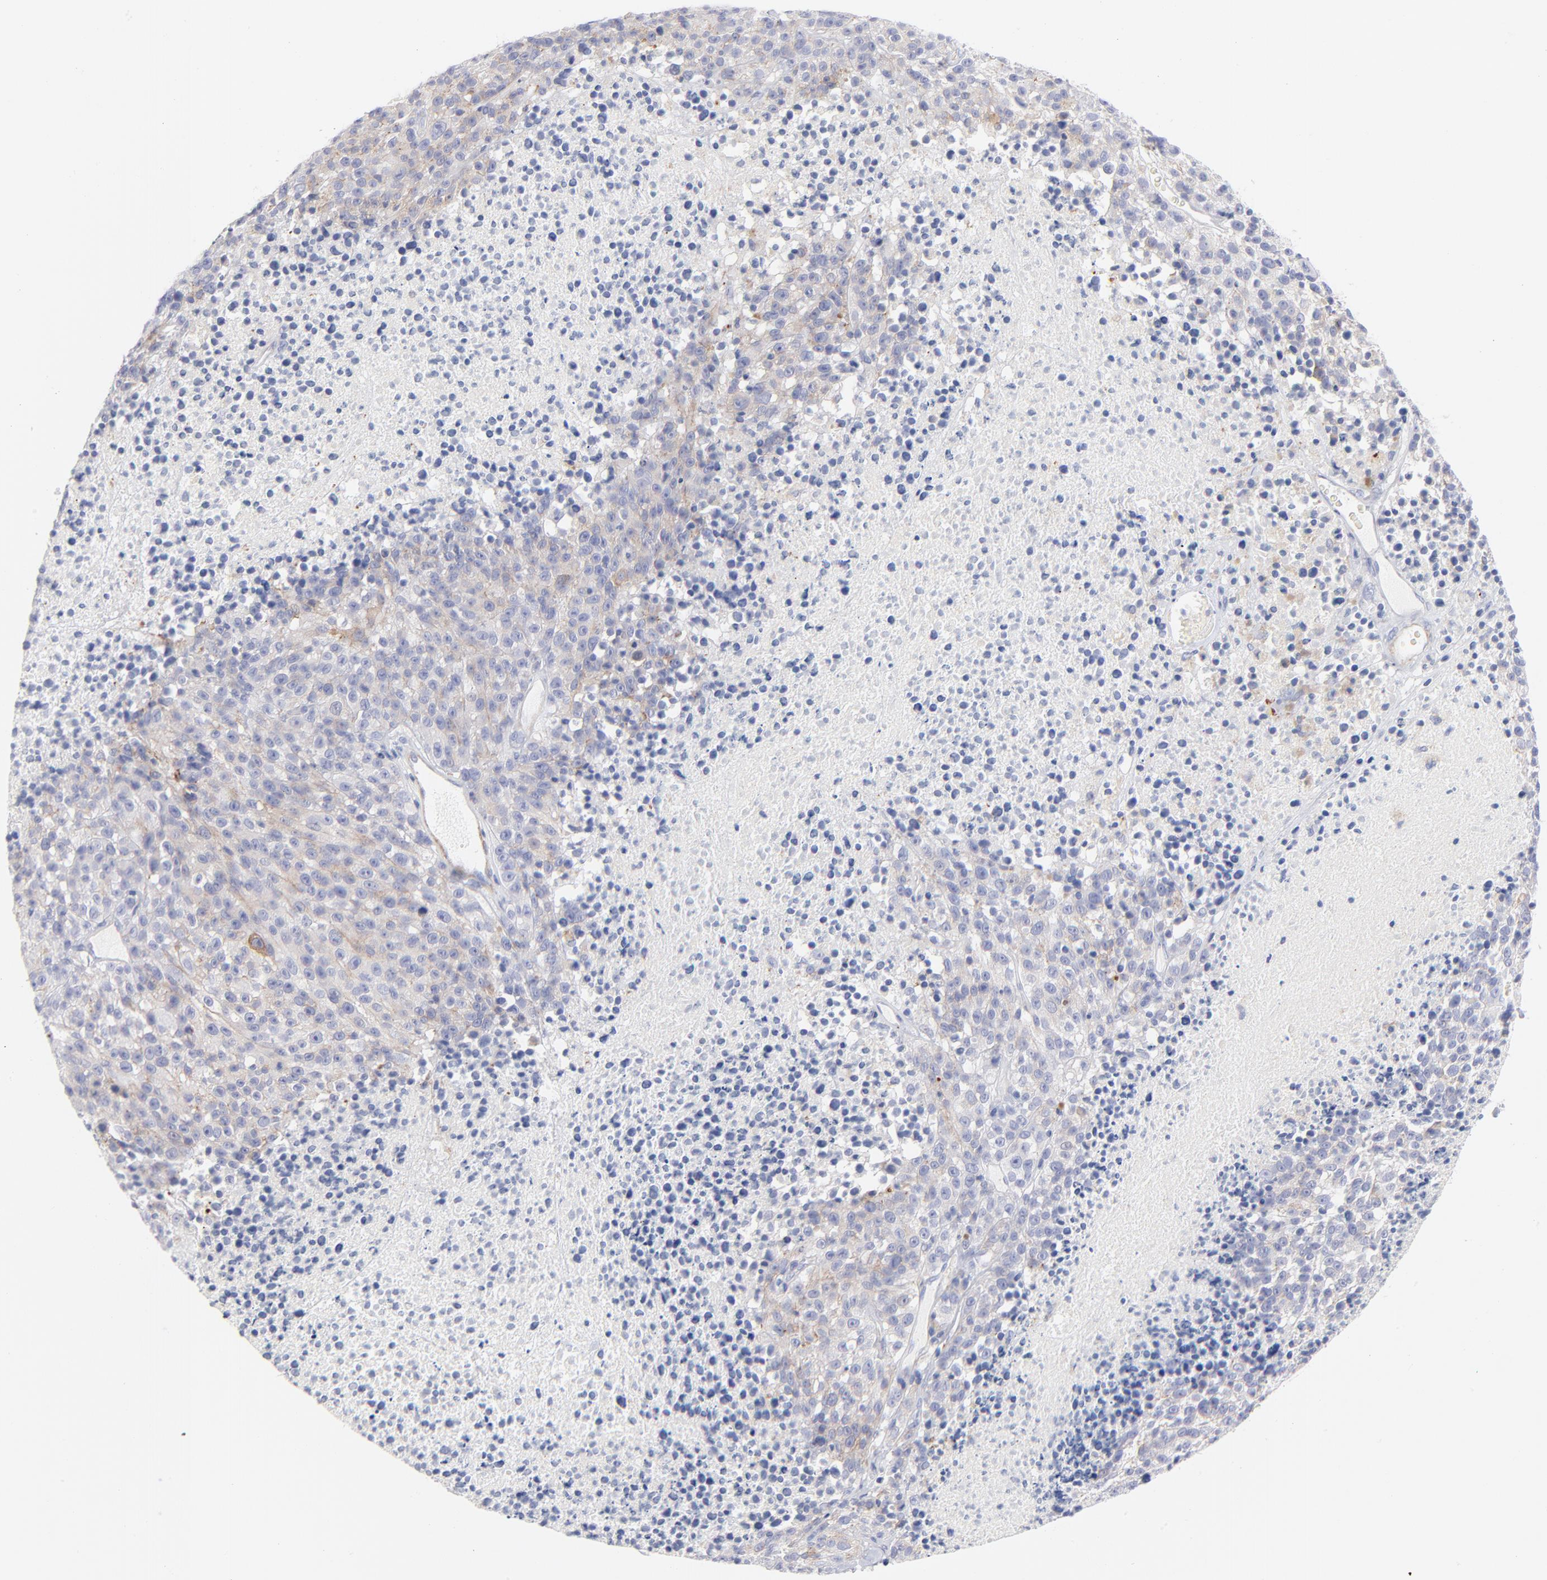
{"staining": {"intensity": "negative", "quantity": "none", "location": "none"}, "tissue": "melanoma", "cell_type": "Tumor cells", "image_type": "cancer", "snomed": [{"axis": "morphology", "description": "Malignant melanoma, Metastatic site"}, {"axis": "topography", "description": "Cerebral cortex"}], "caption": "Tumor cells are negative for protein expression in human malignant melanoma (metastatic site). (Immunohistochemistry (ihc), brightfield microscopy, high magnification).", "gene": "ACTA2", "patient": {"sex": "female", "age": 52}}